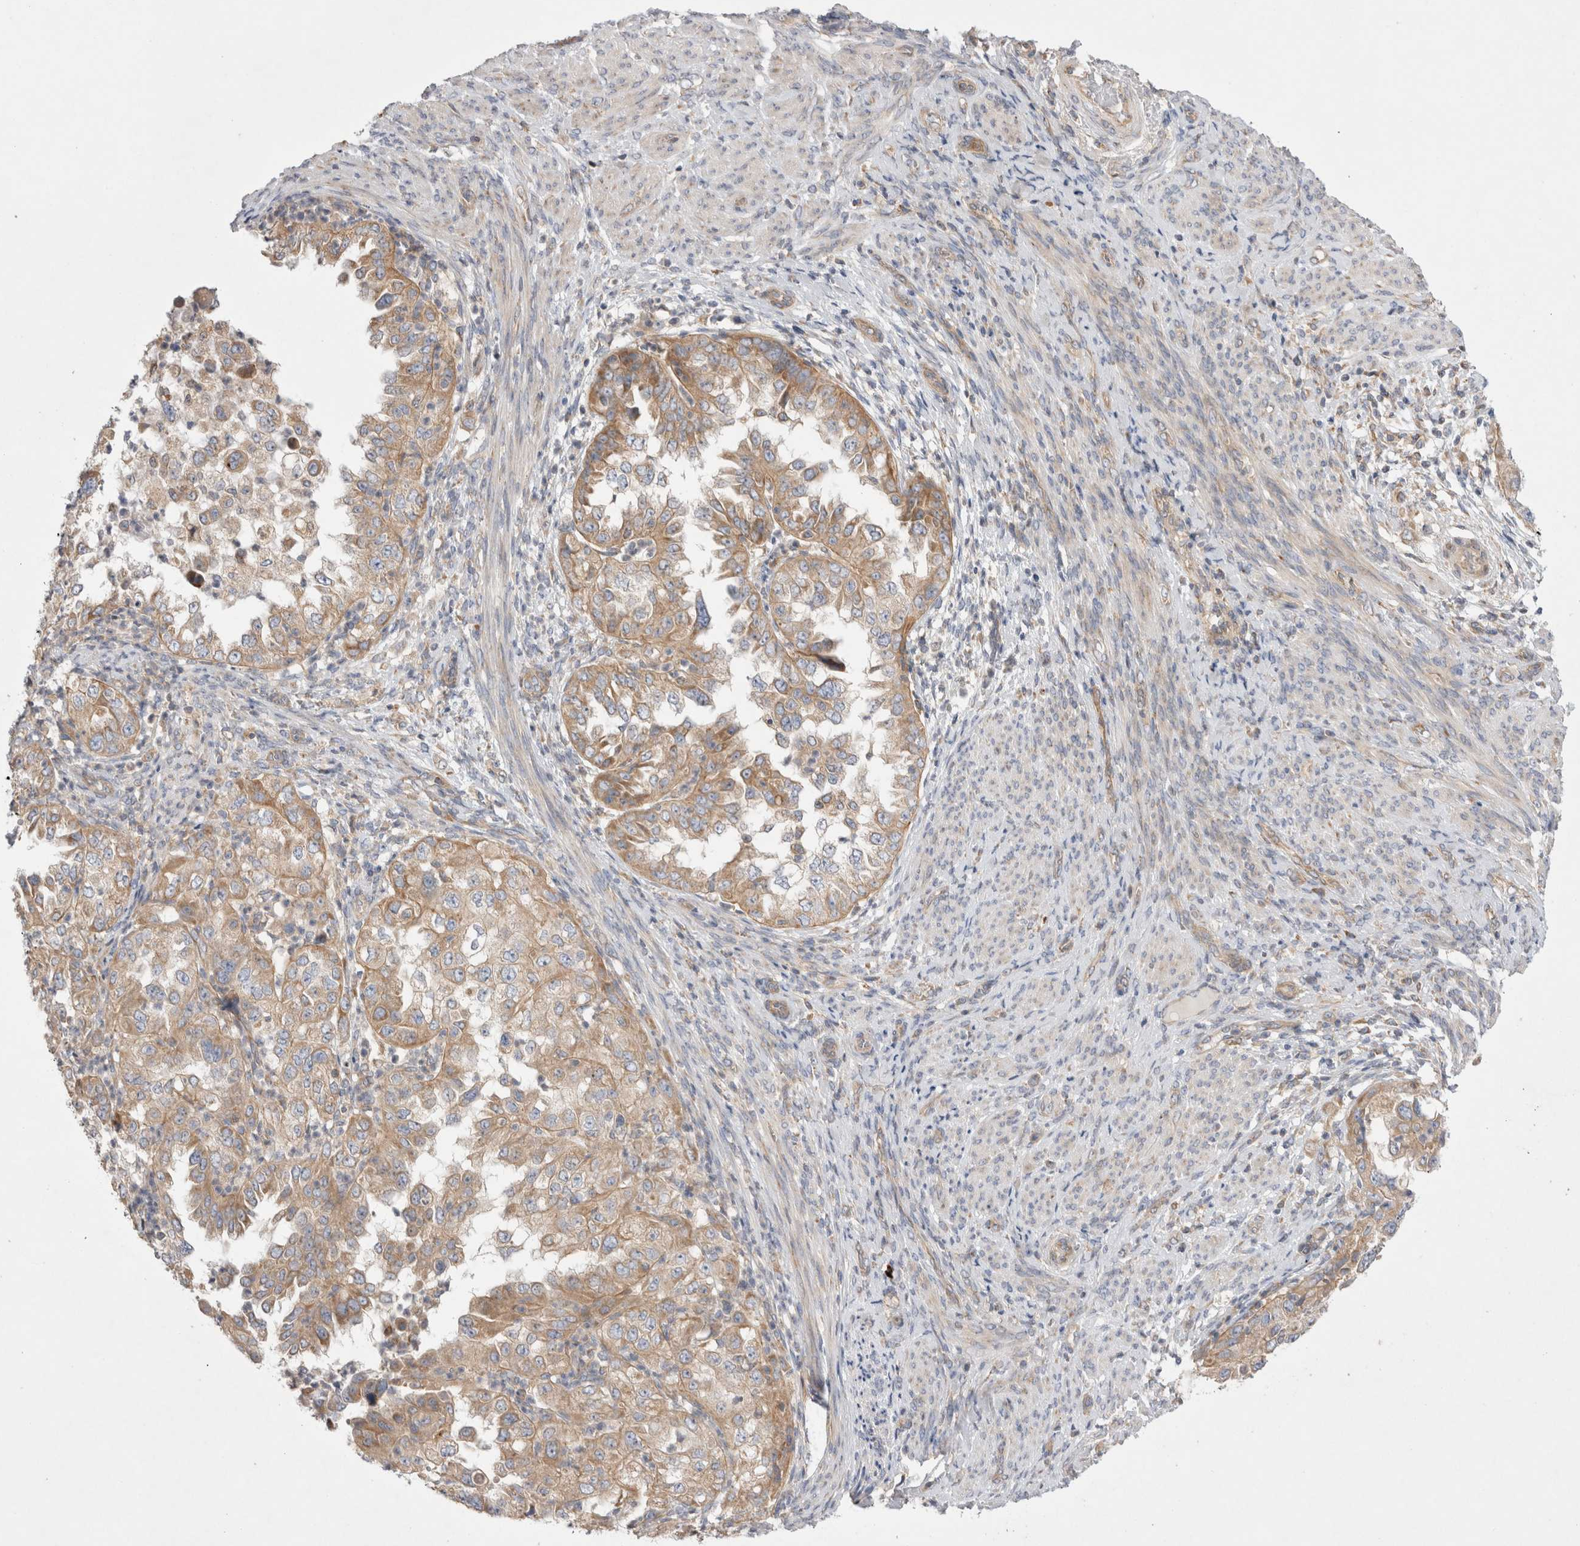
{"staining": {"intensity": "weak", "quantity": ">75%", "location": "cytoplasmic/membranous"}, "tissue": "endometrial cancer", "cell_type": "Tumor cells", "image_type": "cancer", "snomed": [{"axis": "morphology", "description": "Adenocarcinoma, NOS"}, {"axis": "topography", "description": "Endometrium"}], "caption": "A brown stain labels weak cytoplasmic/membranous expression of a protein in human endometrial adenocarcinoma tumor cells.", "gene": "TBC1D16", "patient": {"sex": "female", "age": 85}}